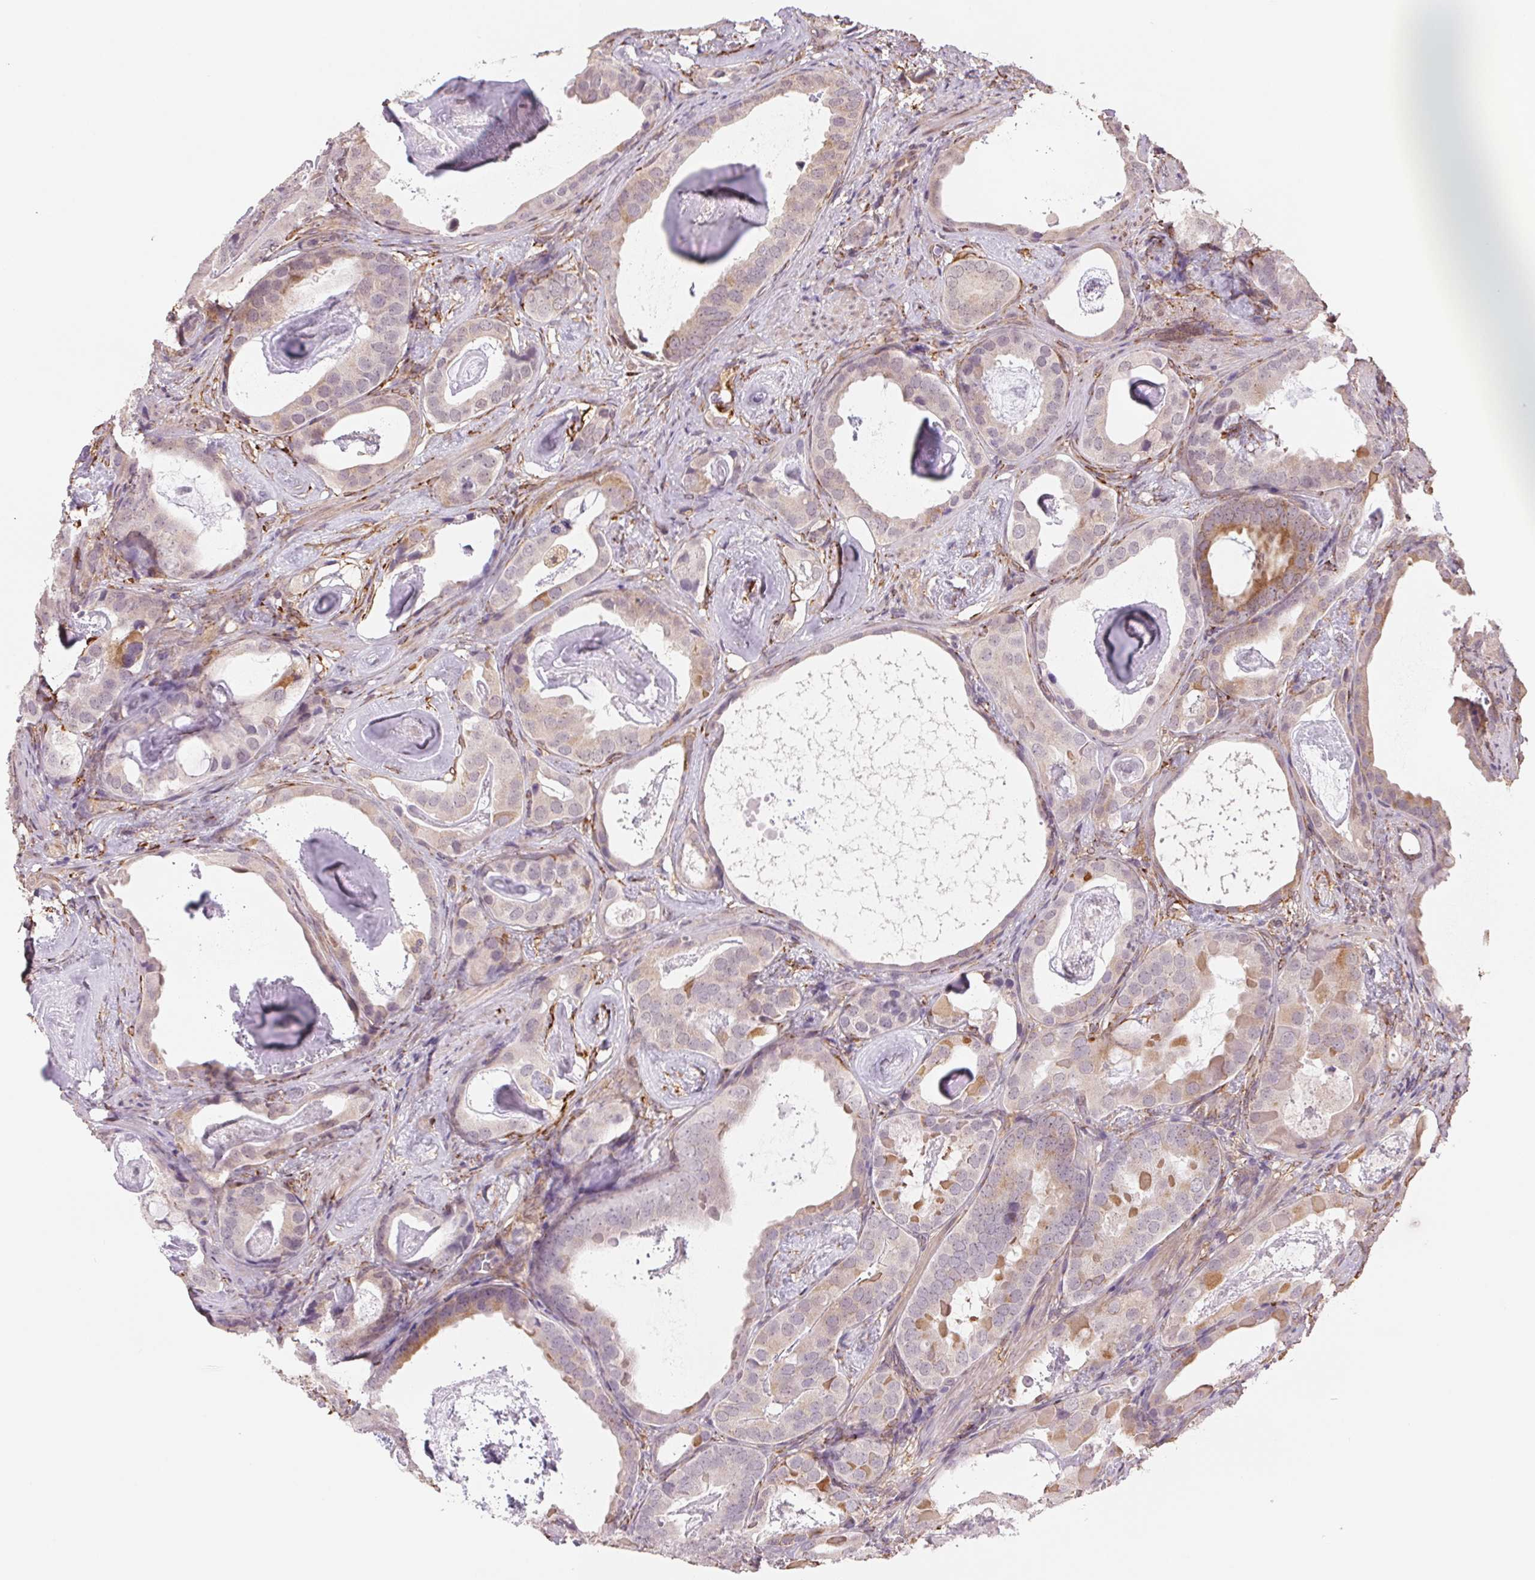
{"staining": {"intensity": "moderate", "quantity": "<25%", "location": "cytoplasmic/membranous"}, "tissue": "prostate cancer", "cell_type": "Tumor cells", "image_type": "cancer", "snomed": [{"axis": "morphology", "description": "Adenocarcinoma, Low grade"}, {"axis": "topography", "description": "Prostate and seminal vesicle, NOS"}], "caption": "A brown stain shows moderate cytoplasmic/membranous staining of a protein in prostate cancer (low-grade adenocarcinoma) tumor cells.", "gene": "FKBP10", "patient": {"sex": "male", "age": 71}}